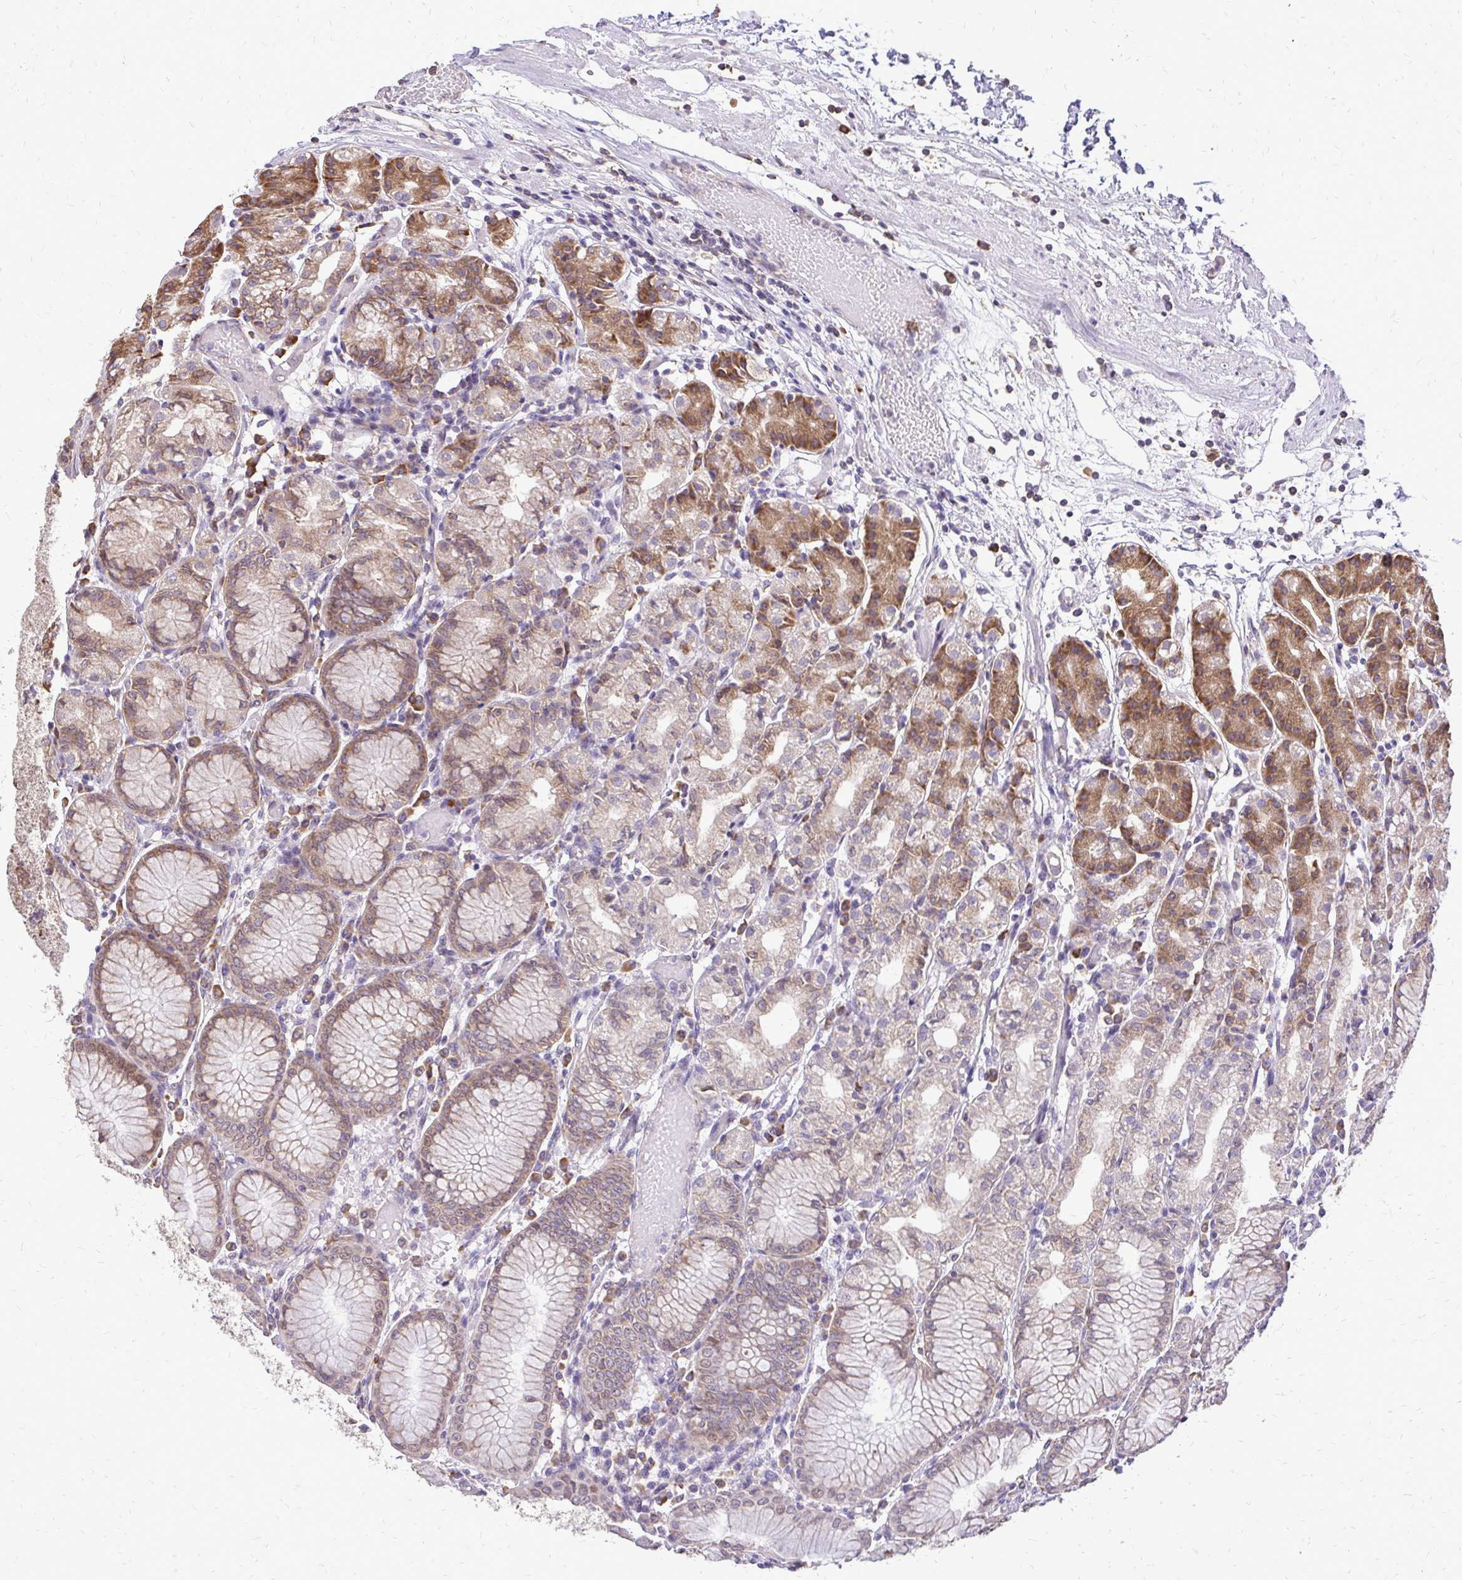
{"staining": {"intensity": "moderate", "quantity": "25%-75%", "location": "cytoplasmic/membranous"}, "tissue": "stomach", "cell_type": "Glandular cells", "image_type": "normal", "snomed": [{"axis": "morphology", "description": "Normal tissue, NOS"}, {"axis": "topography", "description": "Stomach"}], "caption": "An image of human stomach stained for a protein reveals moderate cytoplasmic/membranous brown staining in glandular cells.", "gene": "RPS3", "patient": {"sex": "female", "age": 57}}